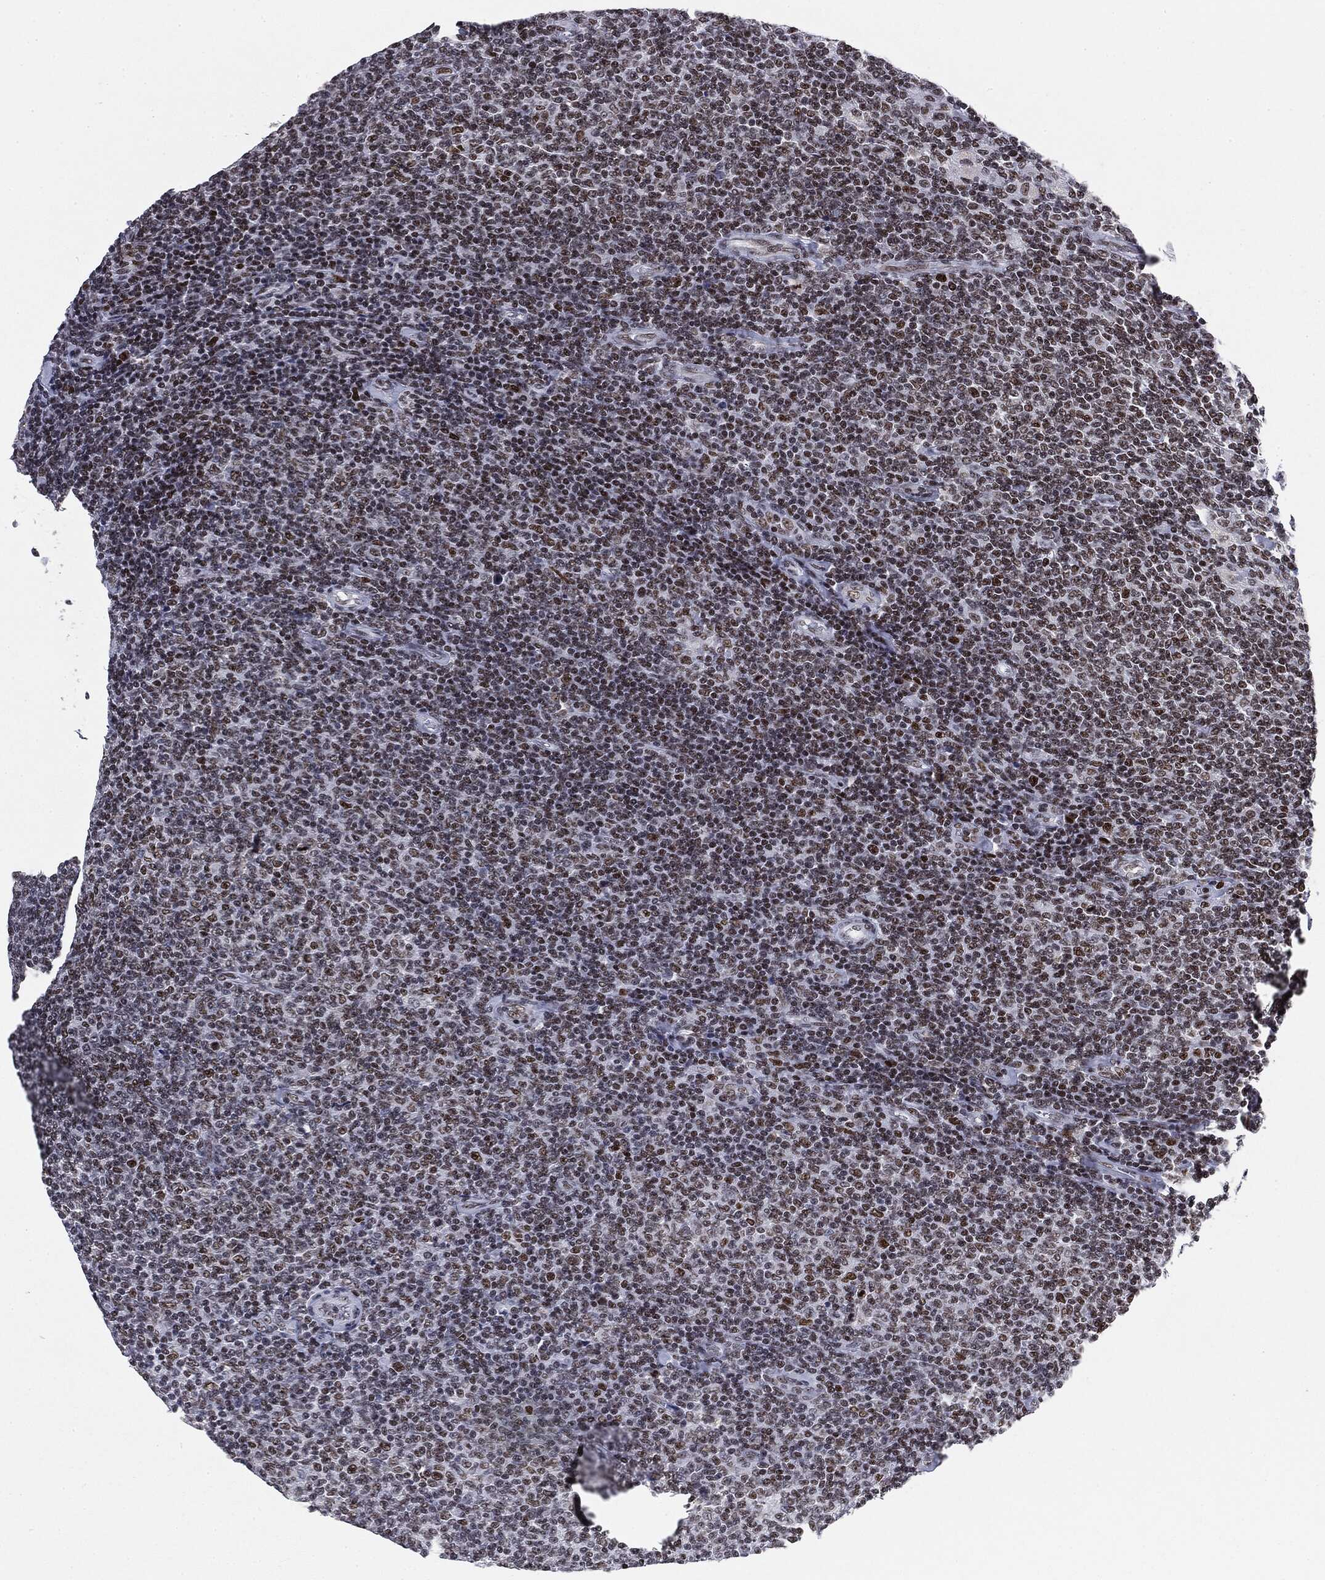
{"staining": {"intensity": "moderate", "quantity": "25%-75%", "location": "nuclear"}, "tissue": "lymphoma", "cell_type": "Tumor cells", "image_type": "cancer", "snomed": [{"axis": "morphology", "description": "Malignant lymphoma, non-Hodgkin's type, Low grade"}, {"axis": "topography", "description": "Lymph node"}], "caption": "Malignant lymphoma, non-Hodgkin's type (low-grade) stained with a protein marker exhibits moderate staining in tumor cells.", "gene": "MDC1", "patient": {"sex": "male", "age": 52}}